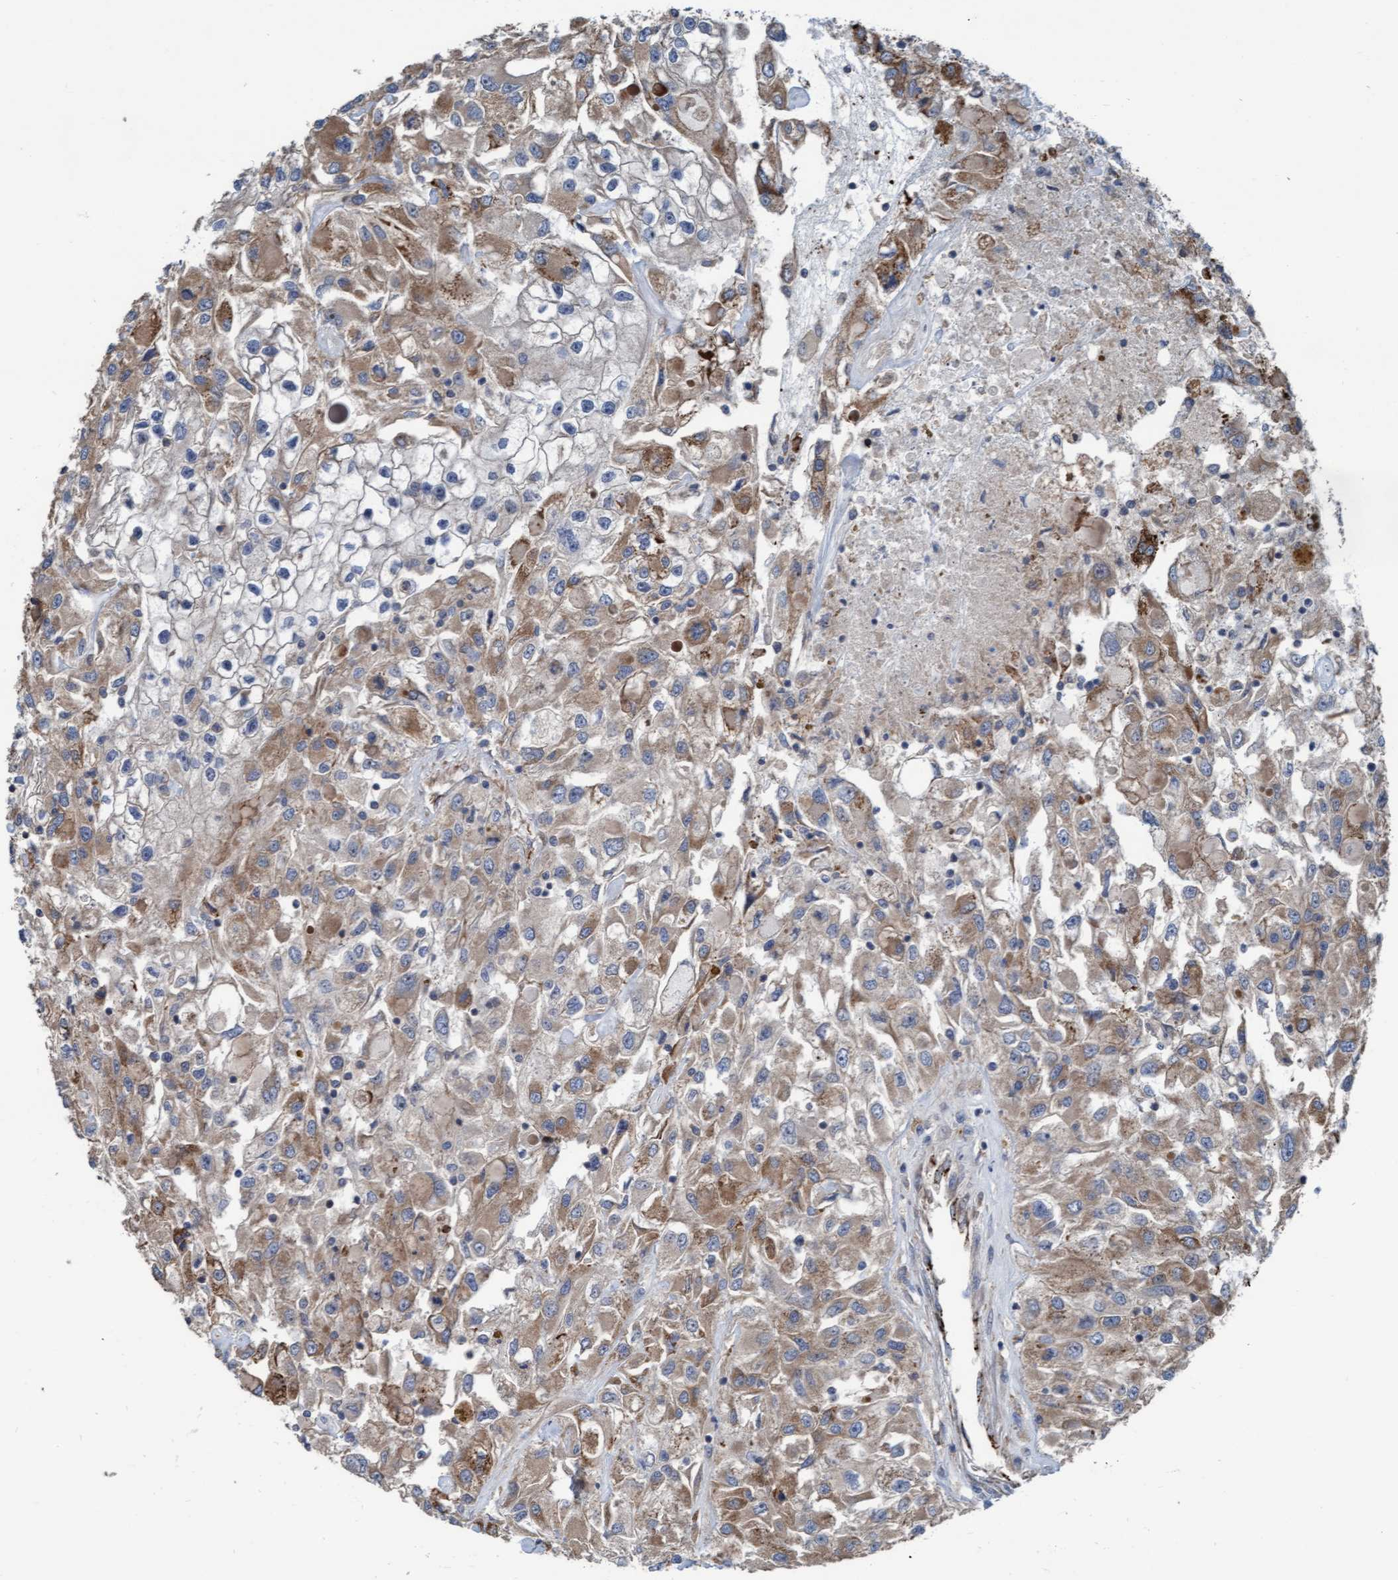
{"staining": {"intensity": "moderate", "quantity": ">75%", "location": "cytoplasmic/membranous"}, "tissue": "renal cancer", "cell_type": "Tumor cells", "image_type": "cancer", "snomed": [{"axis": "morphology", "description": "Adenocarcinoma, NOS"}, {"axis": "topography", "description": "Kidney"}], "caption": "There is medium levels of moderate cytoplasmic/membranous expression in tumor cells of renal cancer, as demonstrated by immunohistochemical staining (brown color).", "gene": "KLHL26", "patient": {"sex": "female", "age": 52}}